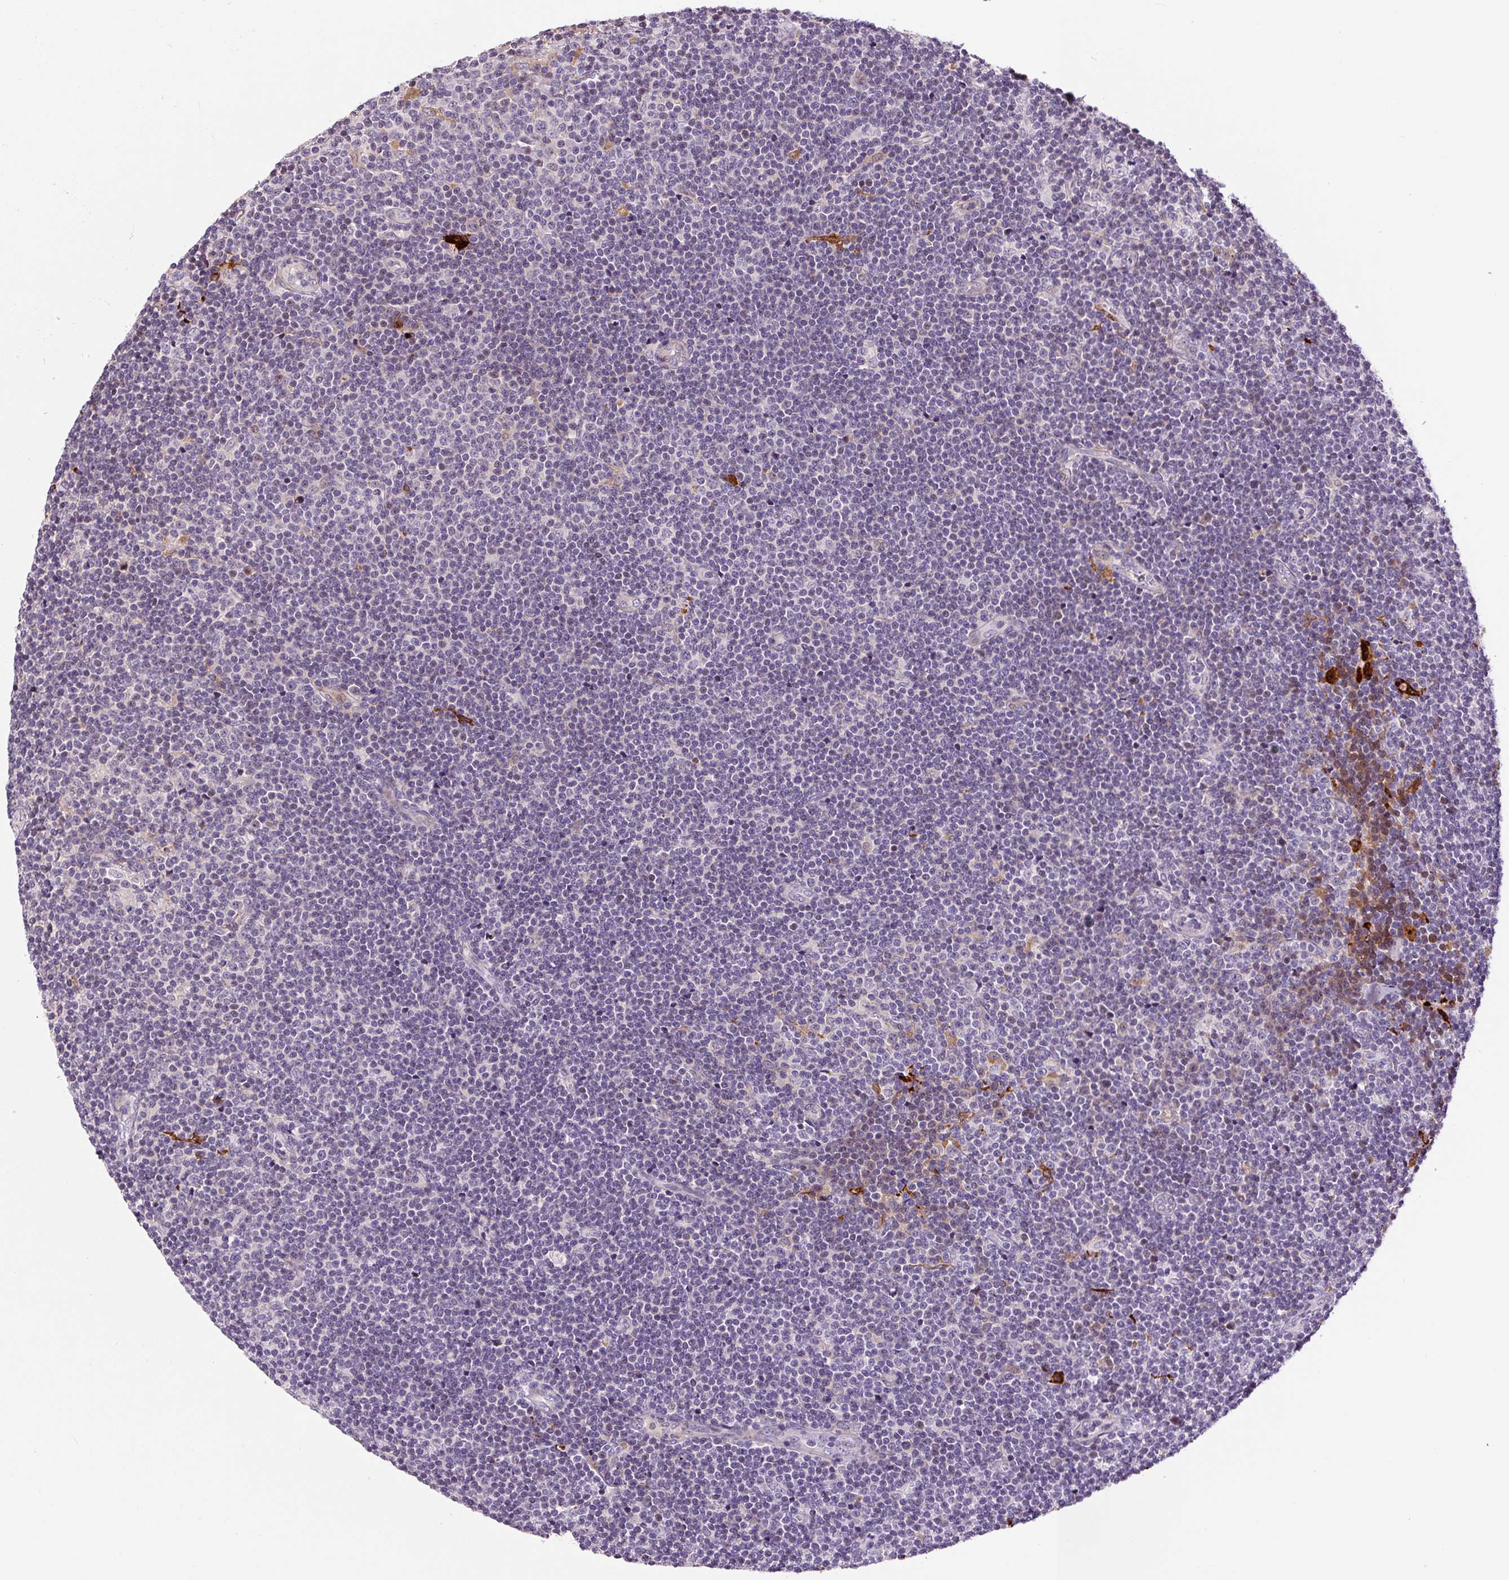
{"staining": {"intensity": "negative", "quantity": "none", "location": "none"}, "tissue": "lymphoma", "cell_type": "Tumor cells", "image_type": "cancer", "snomed": [{"axis": "morphology", "description": "Malignant lymphoma, non-Hodgkin's type, Low grade"}, {"axis": "topography", "description": "Lymph node"}], "caption": "There is no significant positivity in tumor cells of lymphoma.", "gene": "FUT10", "patient": {"sex": "male", "age": 48}}